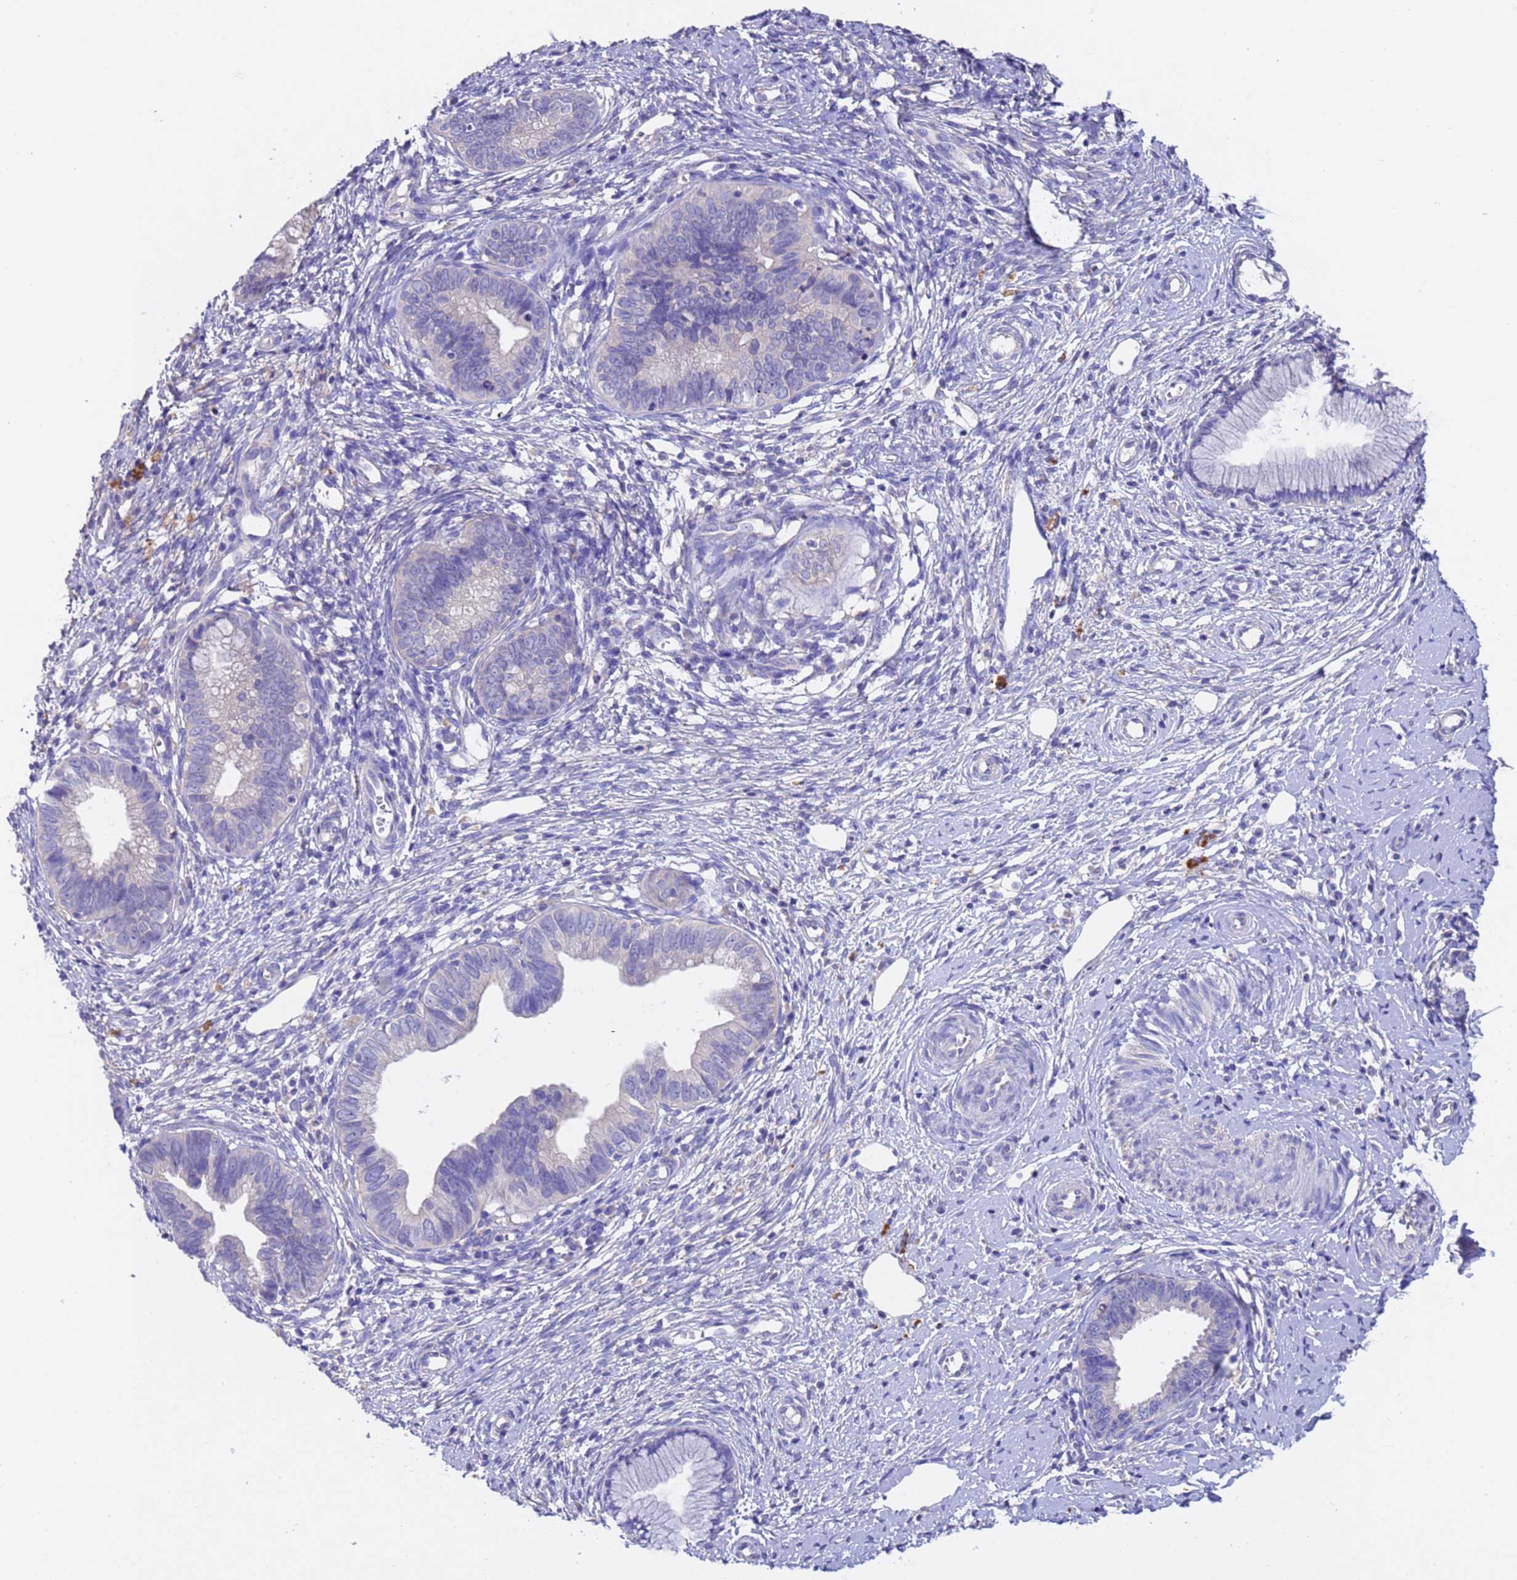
{"staining": {"intensity": "negative", "quantity": "none", "location": "none"}, "tissue": "cervical cancer", "cell_type": "Tumor cells", "image_type": "cancer", "snomed": [{"axis": "morphology", "description": "Adenocarcinoma, NOS"}, {"axis": "topography", "description": "Cervix"}], "caption": "High power microscopy image of an immunohistochemistry photomicrograph of adenocarcinoma (cervical), revealing no significant positivity in tumor cells.", "gene": "SRL", "patient": {"sex": "female", "age": 36}}